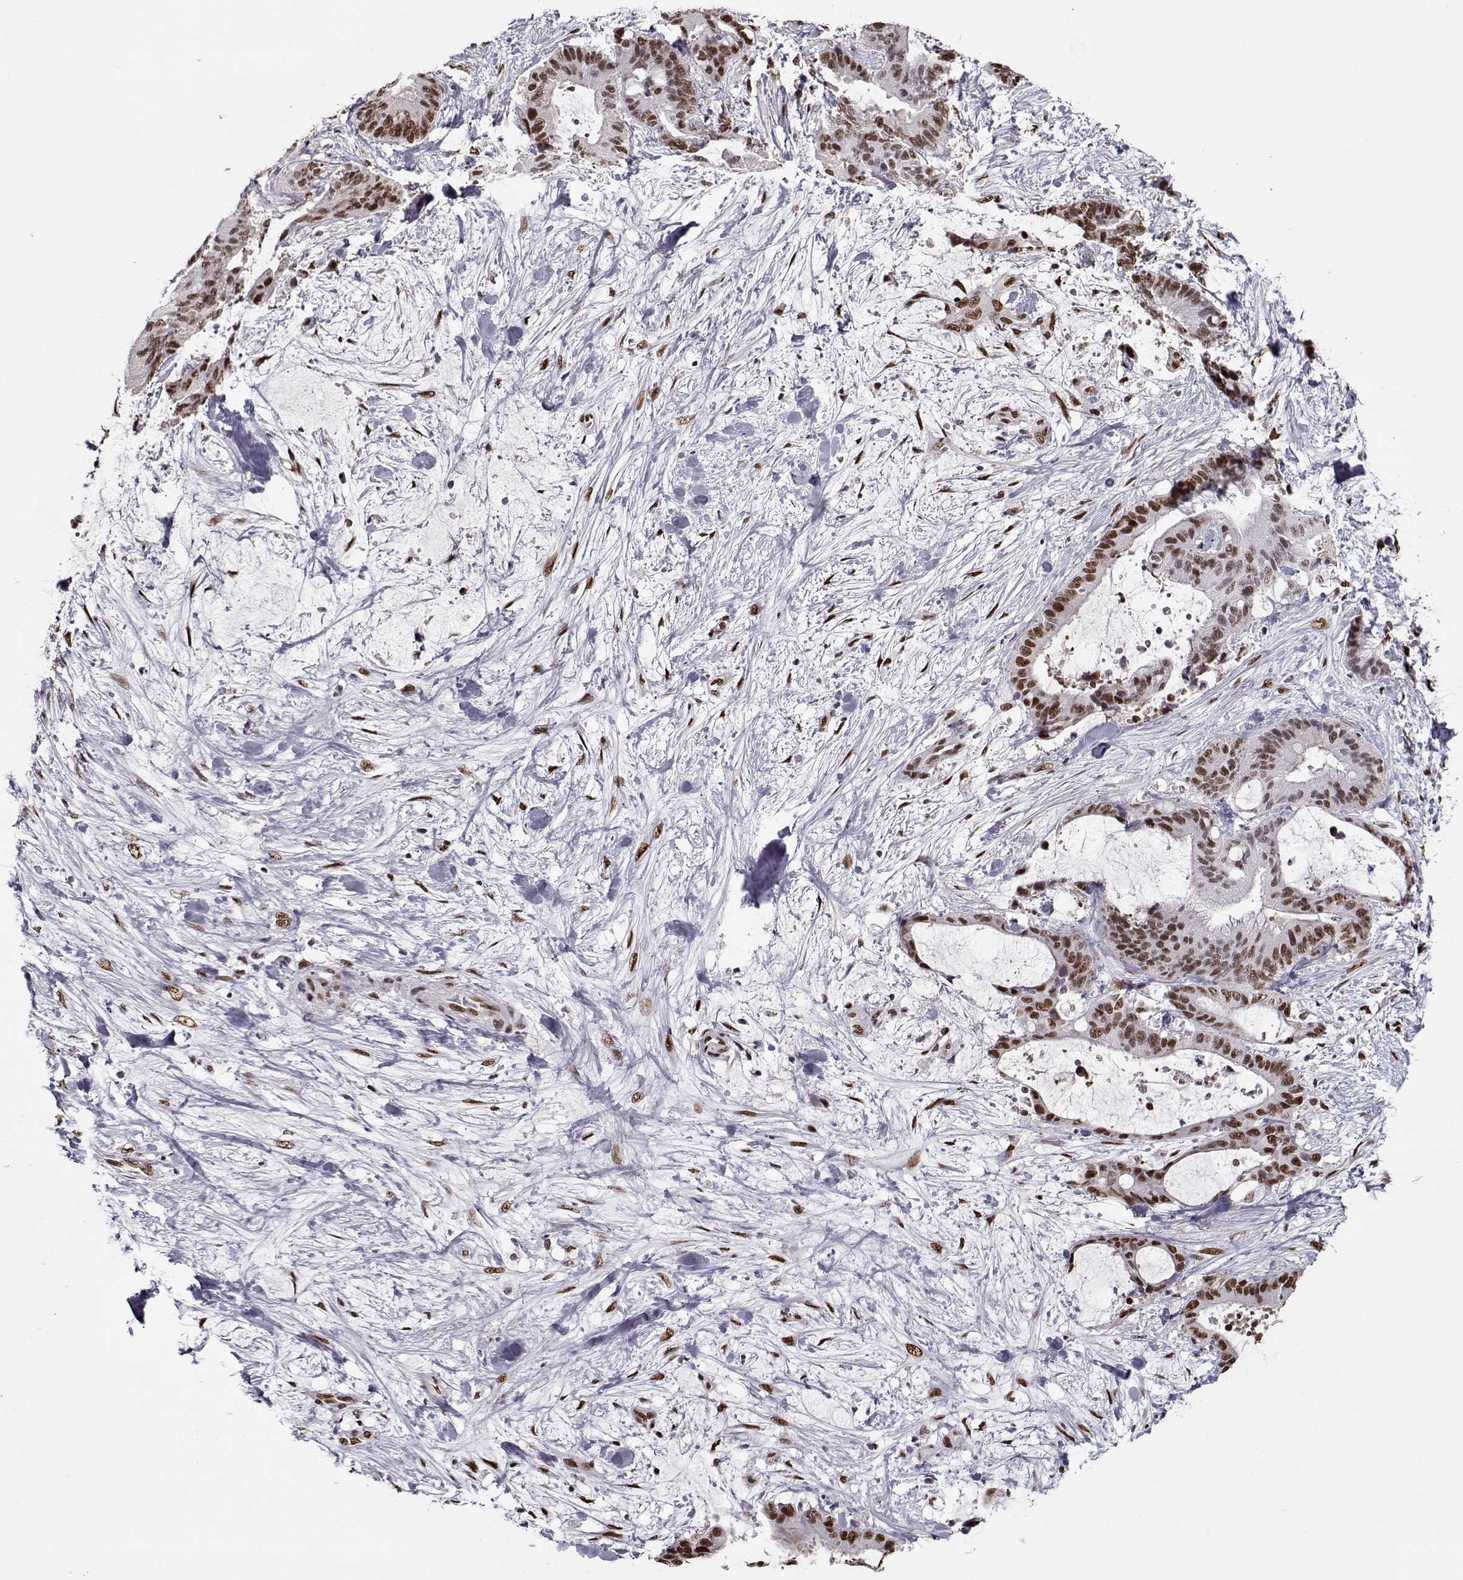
{"staining": {"intensity": "strong", "quantity": "25%-75%", "location": "nuclear"}, "tissue": "liver cancer", "cell_type": "Tumor cells", "image_type": "cancer", "snomed": [{"axis": "morphology", "description": "Cholangiocarcinoma"}, {"axis": "topography", "description": "Liver"}], "caption": "Human cholangiocarcinoma (liver) stained with a brown dye exhibits strong nuclear positive staining in approximately 25%-75% of tumor cells.", "gene": "PRMT8", "patient": {"sex": "female", "age": 73}}